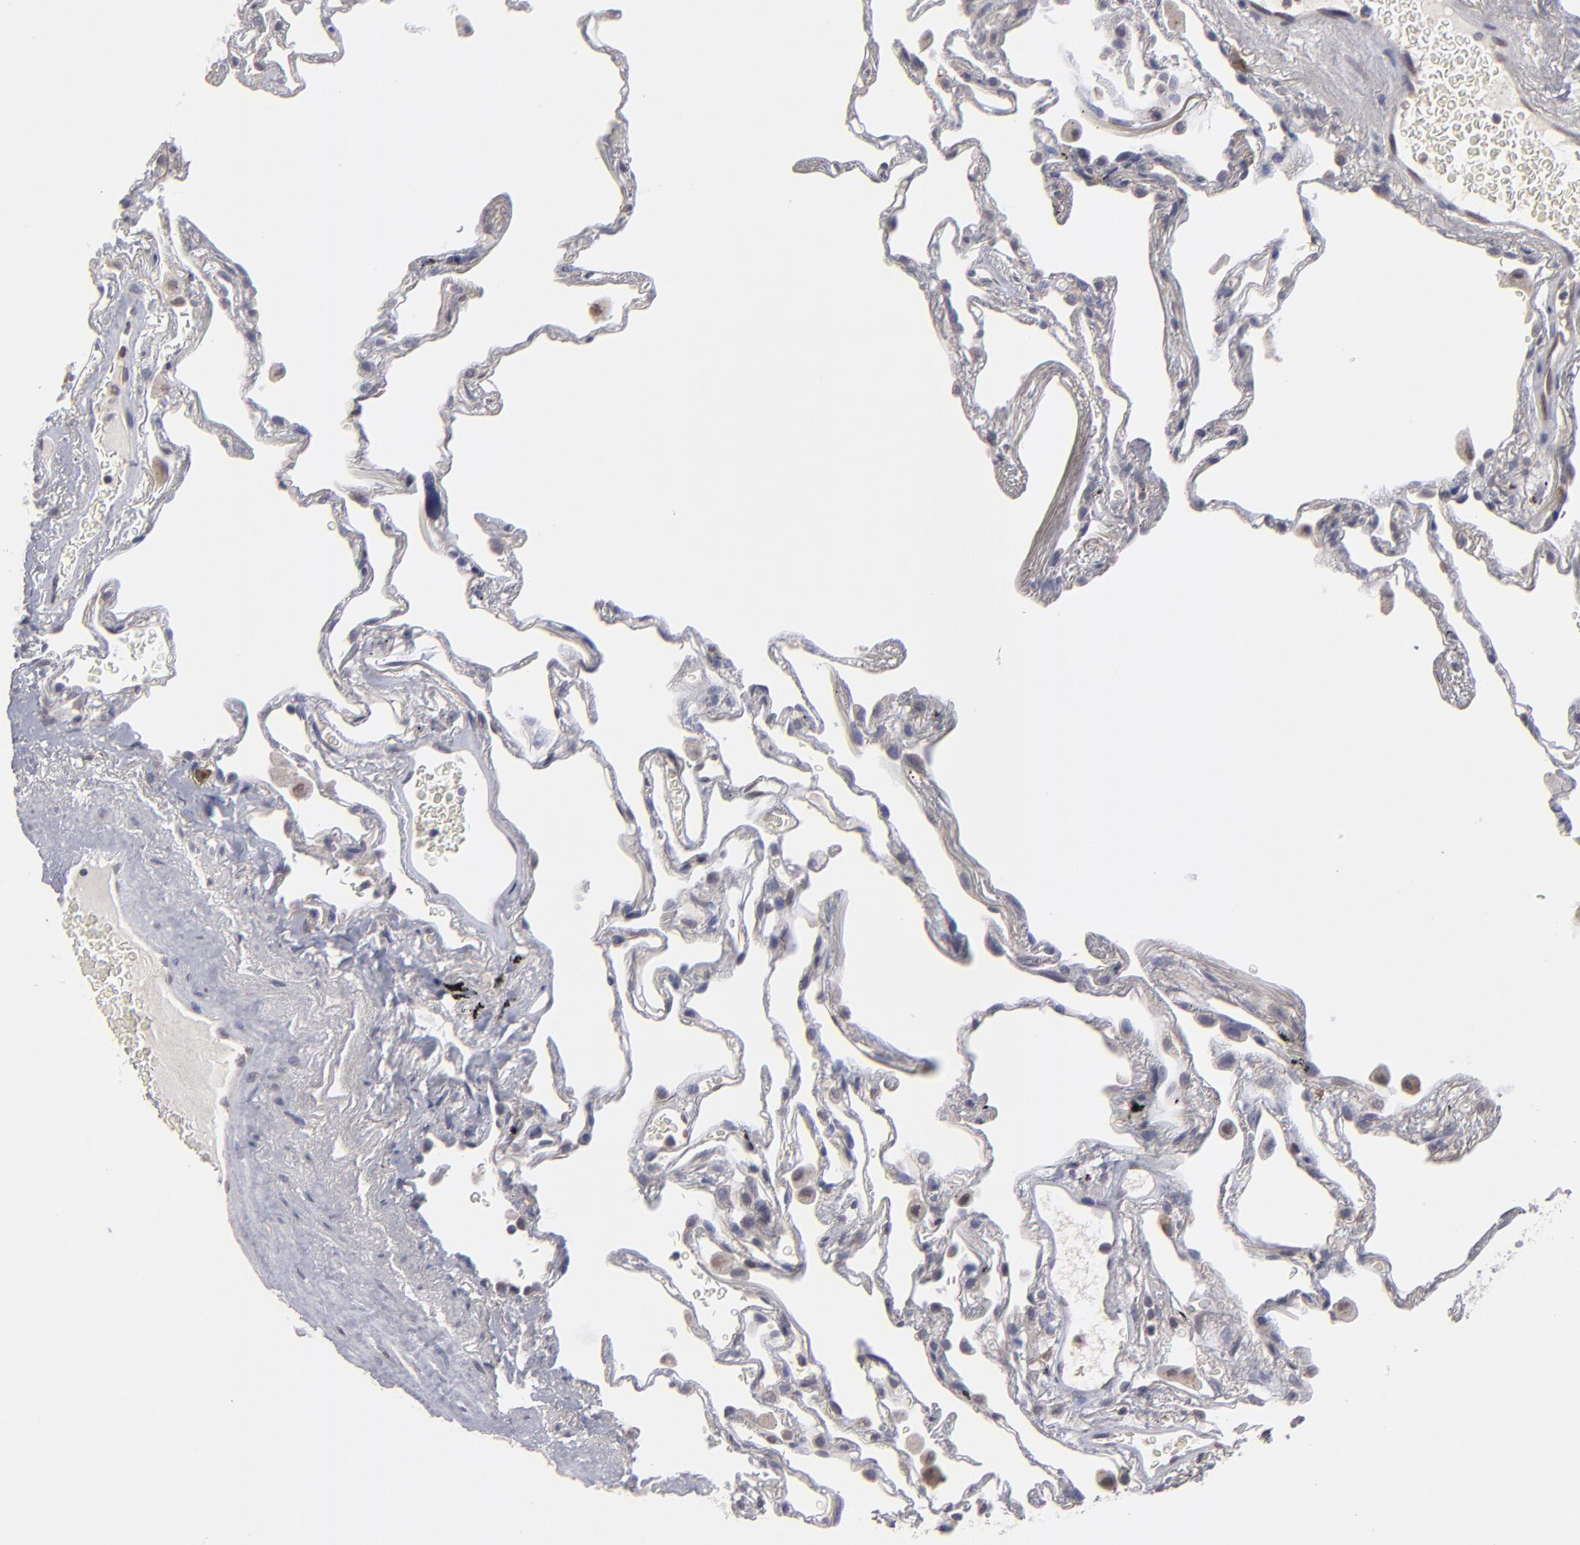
{"staining": {"intensity": "negative", "quantity": "none", "location": "none"}, "tissue": "lung", "cell_type": "Alveolar cells", "image_type": "normal", "snomed": [{"axis": "morphology", "description": "Normal tissue, NOS"}, {"axis": "morphology", "description": "Inflammation, NOS"}, {"axis": "topography", "description": "Lung"}], "caption": "This is an IHC micrograph of benign human lung. There is no expression in alveolar cells.", "gene": "CEP97", "patient": {"sex": "male", "age": 69}}